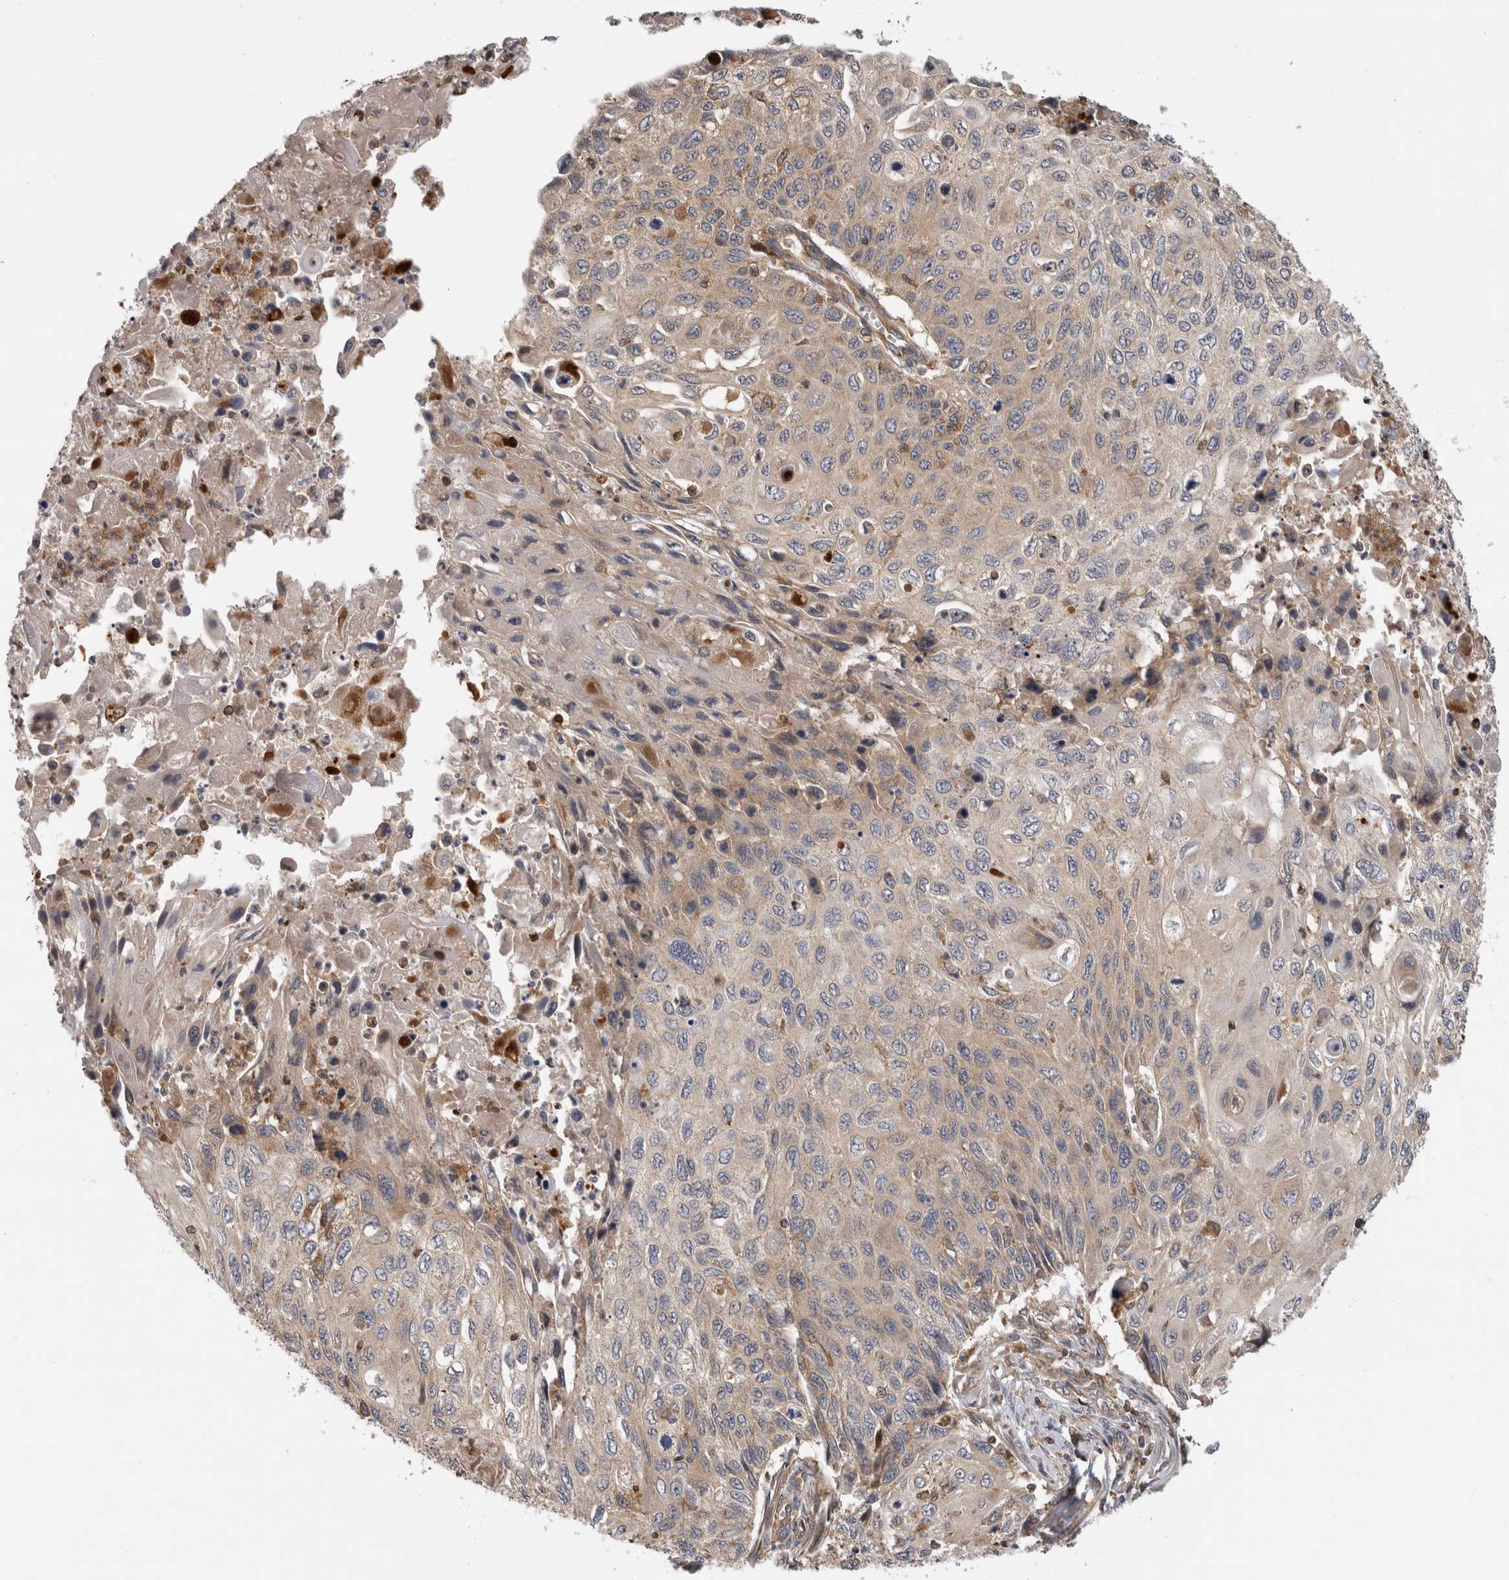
{"staining": {"intensity": "weak", "quantity": ">75%", "location": "cytoplasmic/membranous"}, "tissue": "cervical cancer", "cell_type": "Tumor cells", "image_type": "cancer", "snomed": [{"axis": "morphology", "description": "Squamous cell carcinoma, NOS"}, {"axis": "topography", "description": "Cervix"}], "caption": "A histopathology image of cervical cancer (squamous cell carcinoma) stained for a protein shows weak cytoplasmic/membranous brown staining in tumor cells. (brown staining indicates protein expression, while blue staining denotes nuclei).", "gene": "GRIK2", "patient": {"sex": "female", "age": 70}}